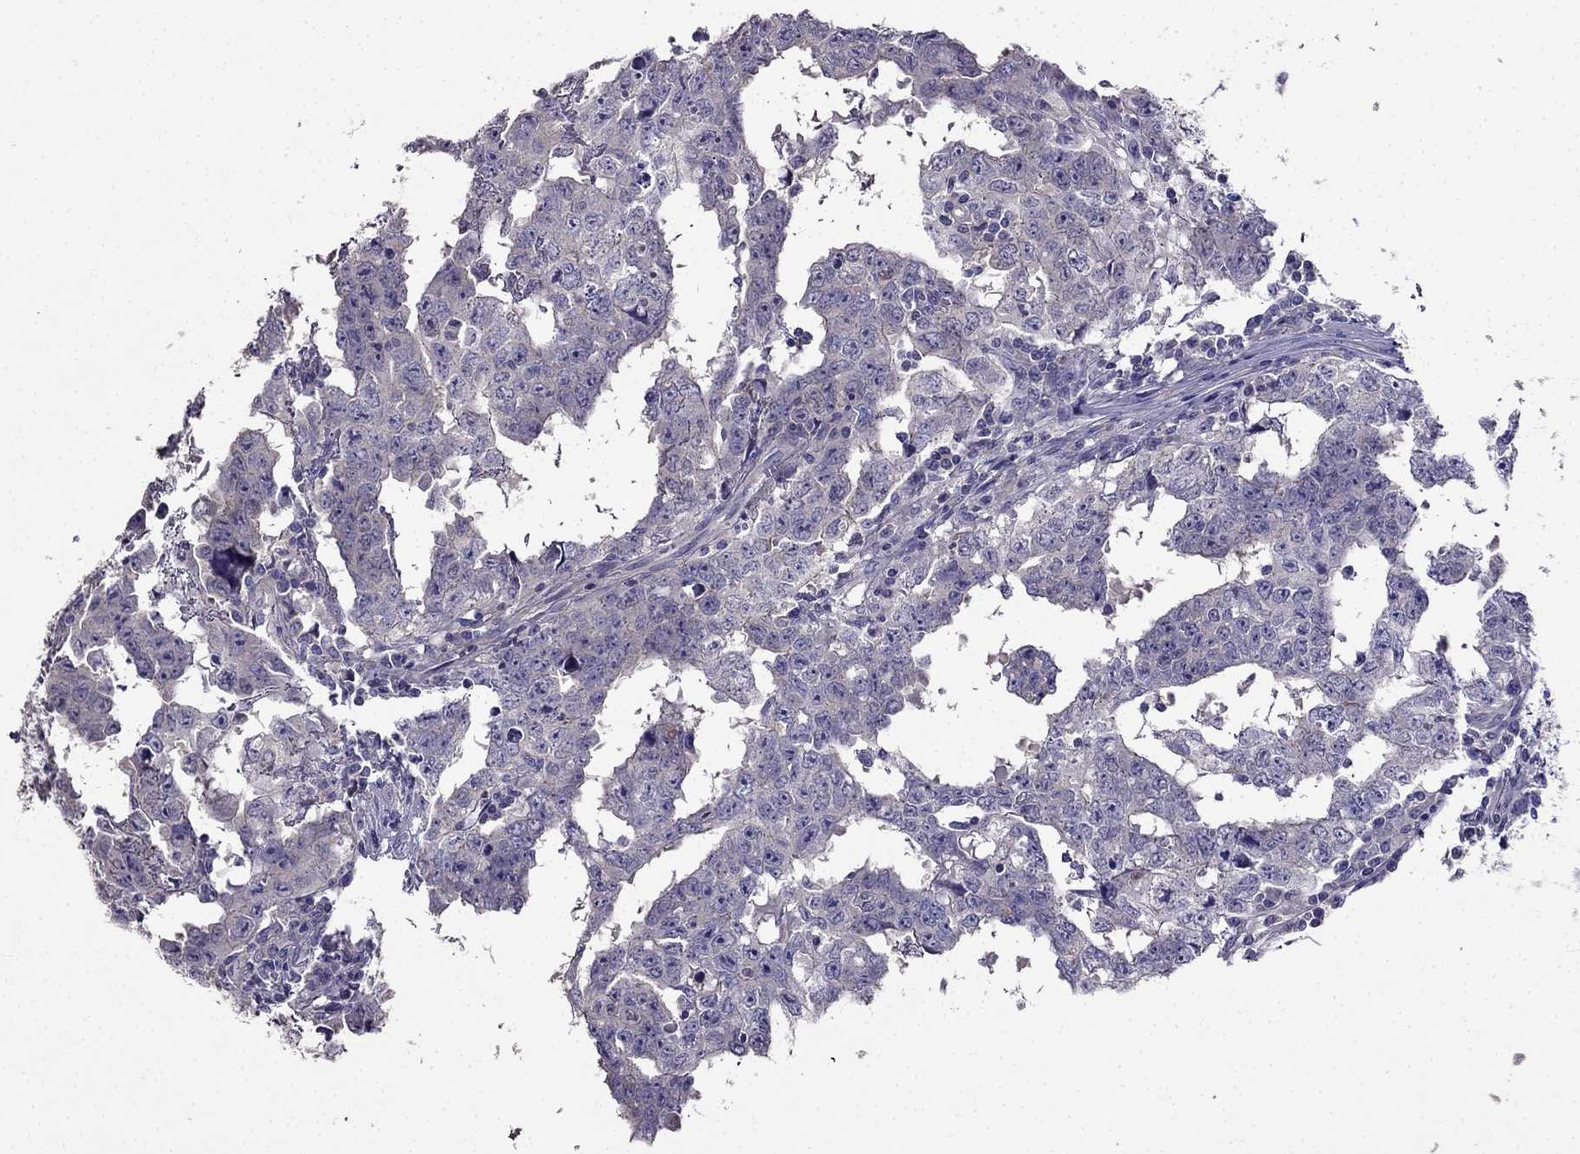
{"staining": {"intensity": "negative", "quantity": "none", "location": "none"}, "tissue": "testis cancer", "cell_type": "Tumor cells", "image_type": "cancer", "snomed": [{"axis": "morphology", "description": "Carcinoma, Embryonal, NOS"}, {"axis": "topography", "description": "Testis"}], "caption": "Tumor cells are negative for brown protein staining in testis embryonal carcinoma. The staining was performed using DAB (3,3'-diaminobenzidine) to visualize the protein expression in brown, while the nuclei were stained in blue with hematoxylin (Magnification: 20x).", "gene": "AS3MT", "patient": {"sex": "male", "age": 22}}